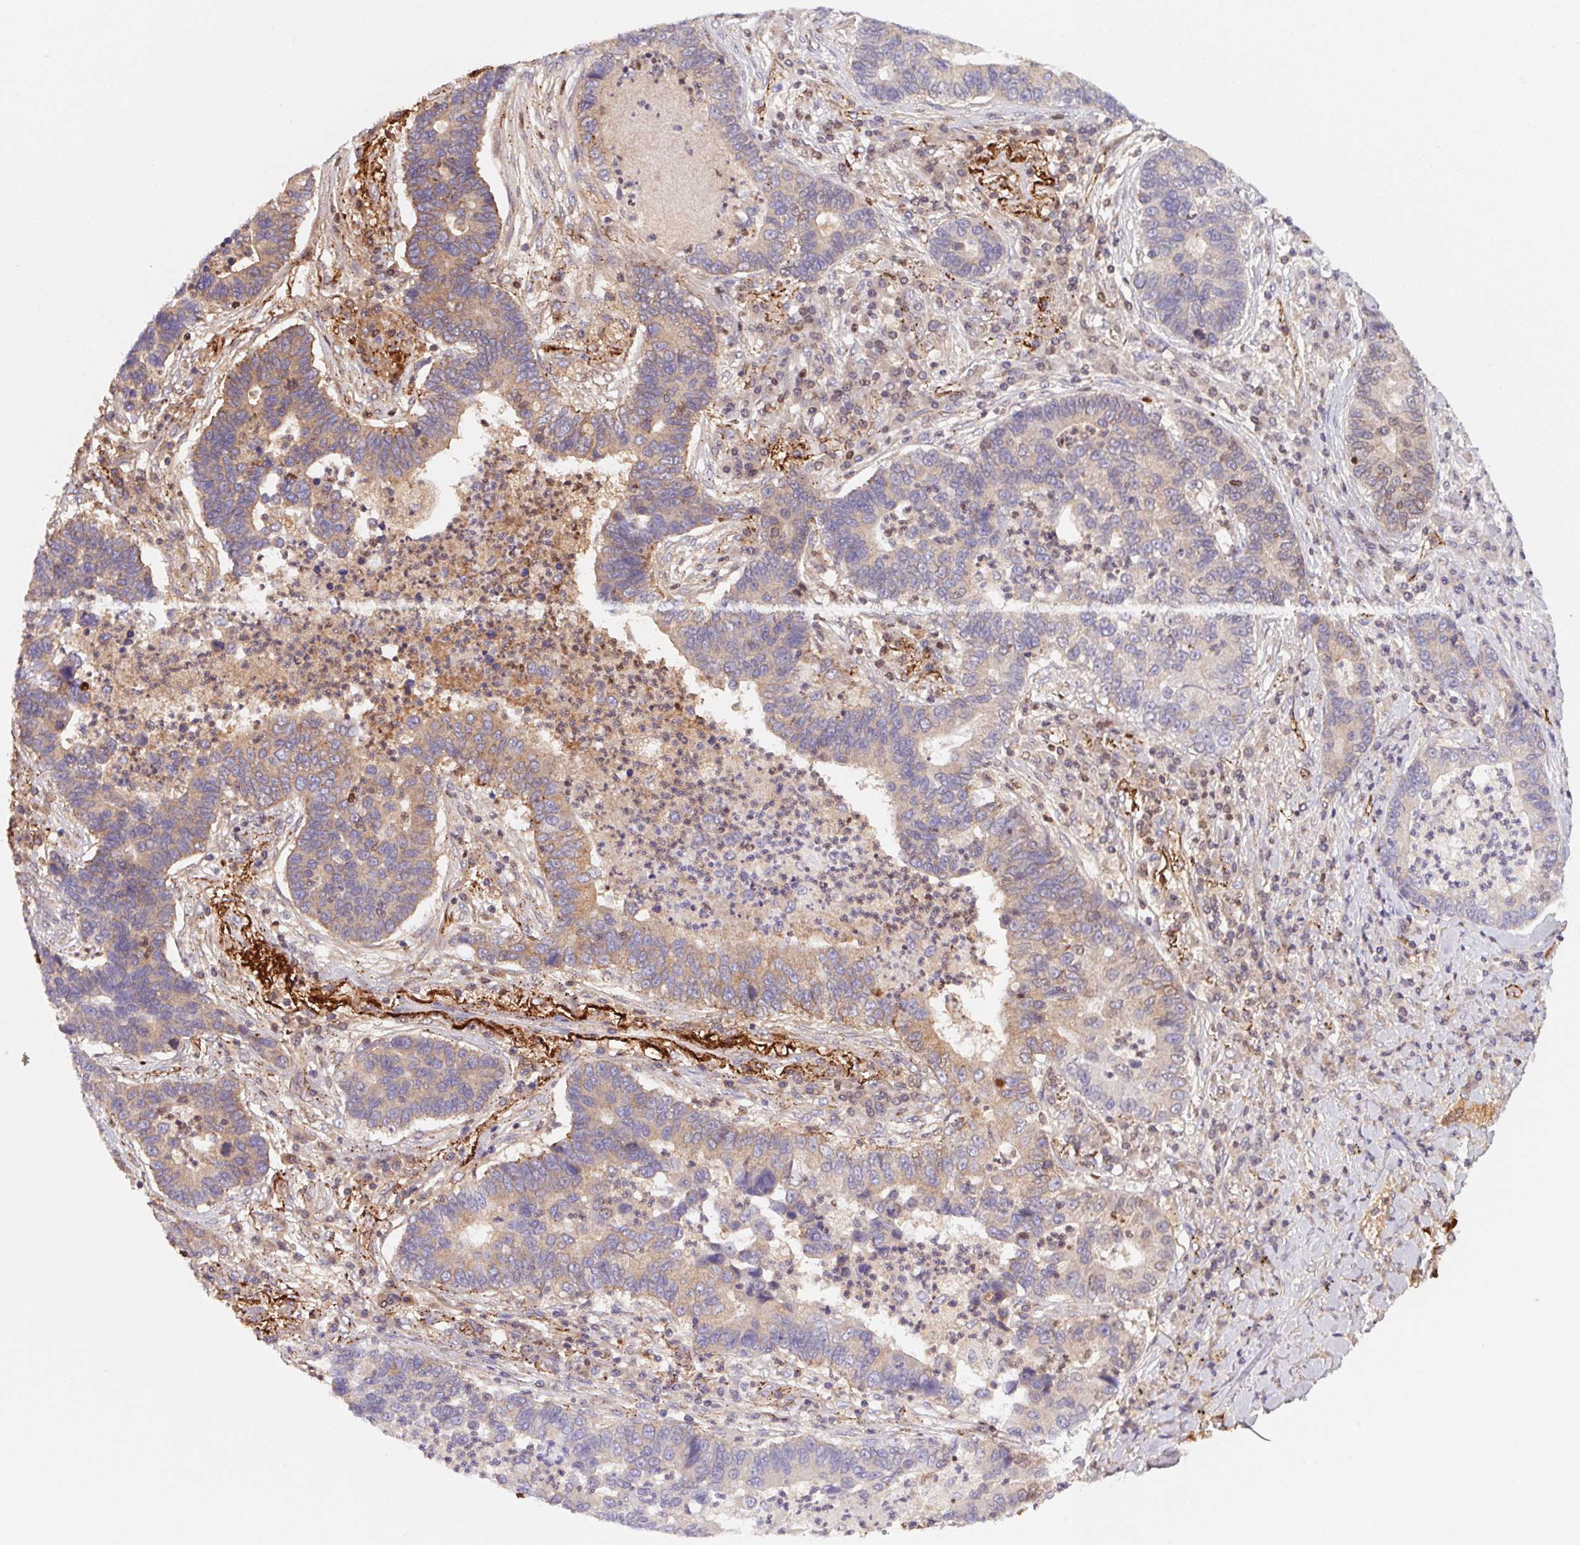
{"staining": {"intensity": "moderate", "quantity": "25%-75%", "location": "cytoplasmic/membranous"}, "tissue": "lung cancer", "cell_type": "Tumor cells", "image_type": "cancer", "snomed": [{"axis": "morphology", "description": "Adenocarcinoma, NOS"}, {"axis": "topography", "description": "Lung"}], "caption": "The image exhibits a brown stain indicating the presence of a protein in the cytoplasmic/membranous of tumor cells in lung cancer.", "gene": "LPA", "patient": {"sex": "female", "age": 57}}